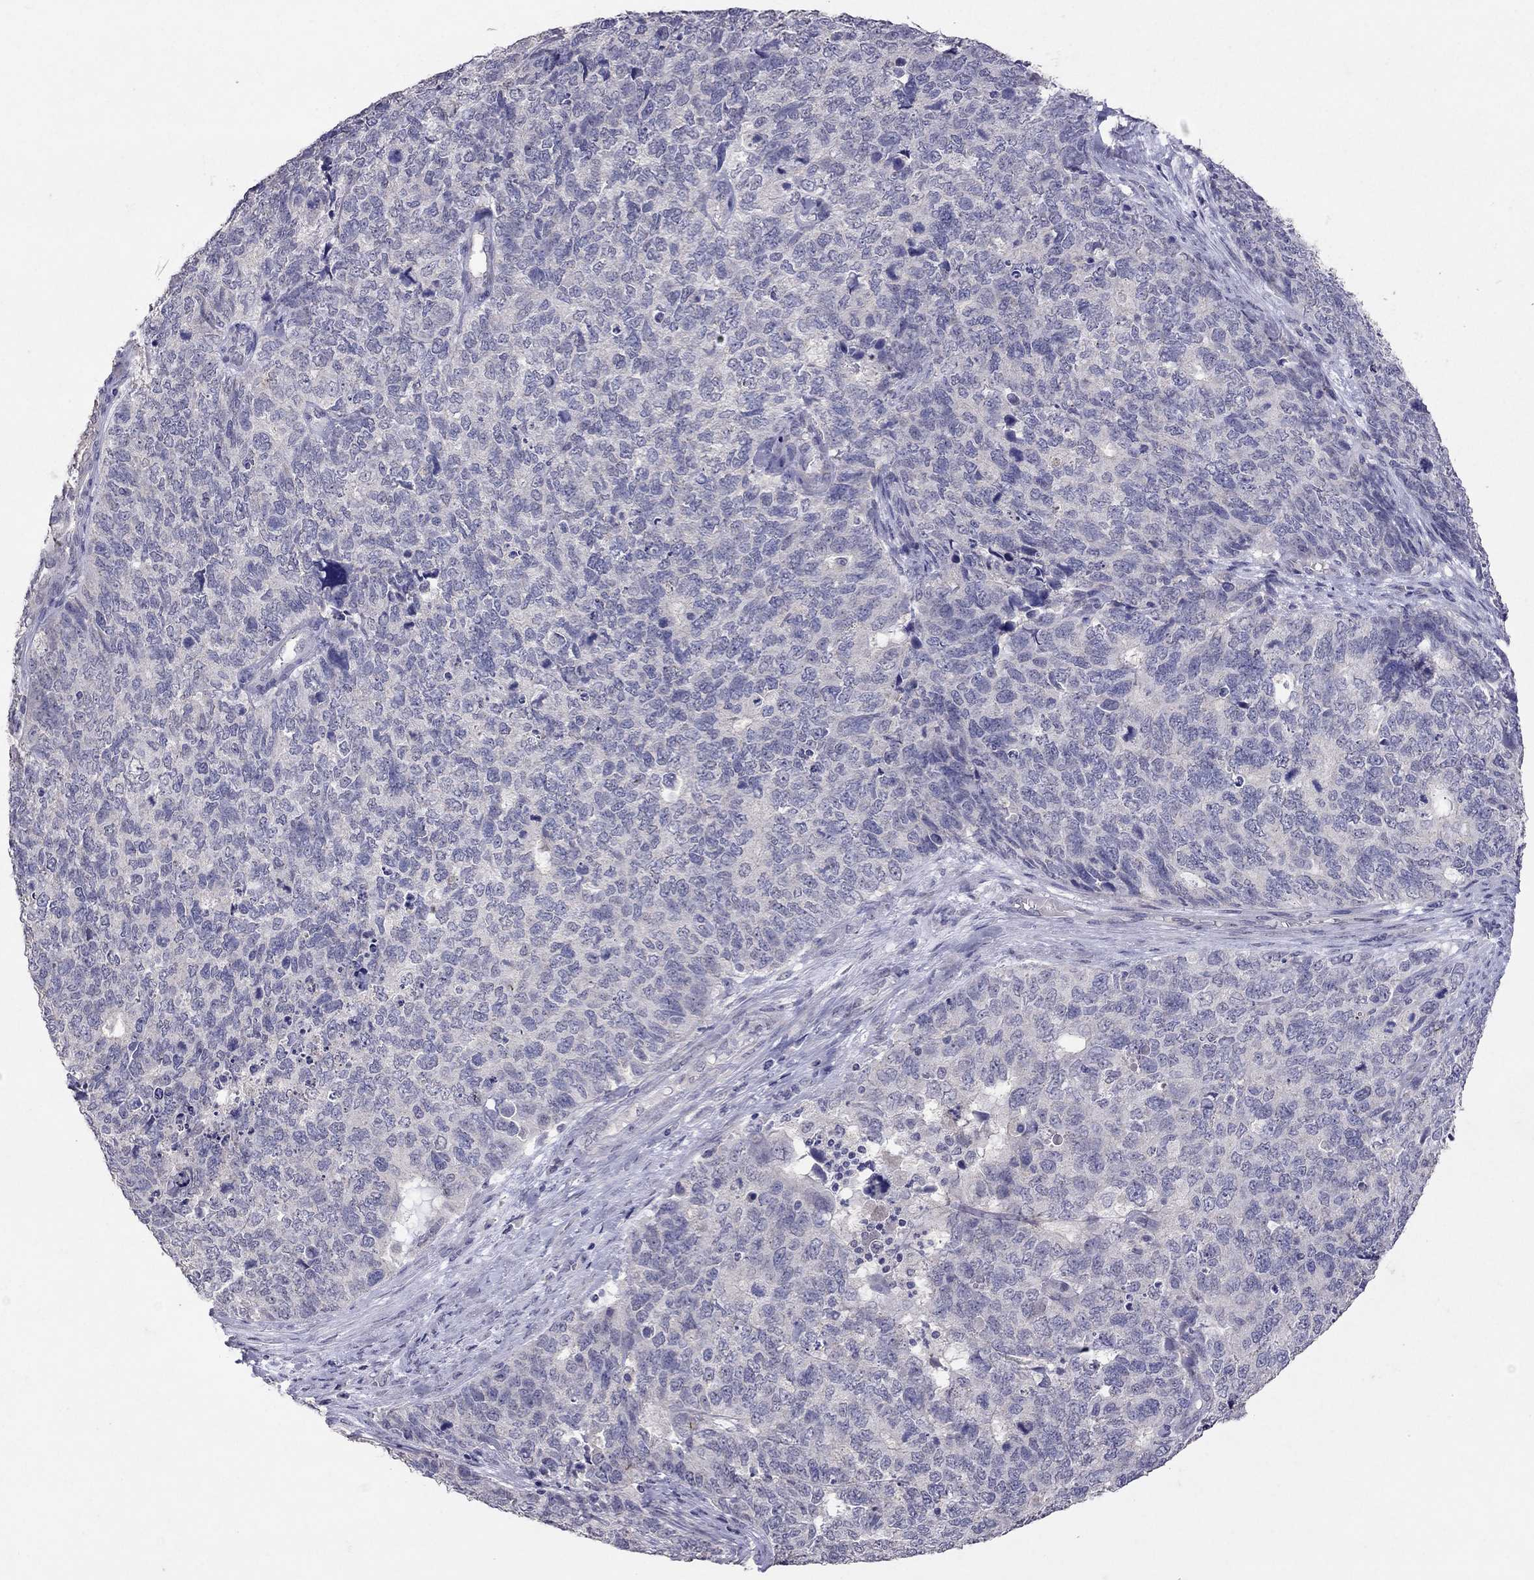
{"staining": {"intensity": "negative", "quantity": "none", "location": "none"}, "tissue": "cervical cancer", "cell_type": "Tumor cells", "image_type": "cancer", "snomed": [{"axis": "morphology", "description": "Squamous cell carcinoma, NOS"}, {"axis": "topography", "description": "Cervix"}], "caption": "DAB (3,3'-diaminobenzidine) immunohistochemical staining of human cervical cancer reveals no significant positivity in tumor cells. Brightfield microscopy of immunohistochemistry stained with DAB (brown) and hematoxylin (blue), captured at high magnification.", "gene": "FST", "patient": {"sex": "female", "age": 63}}